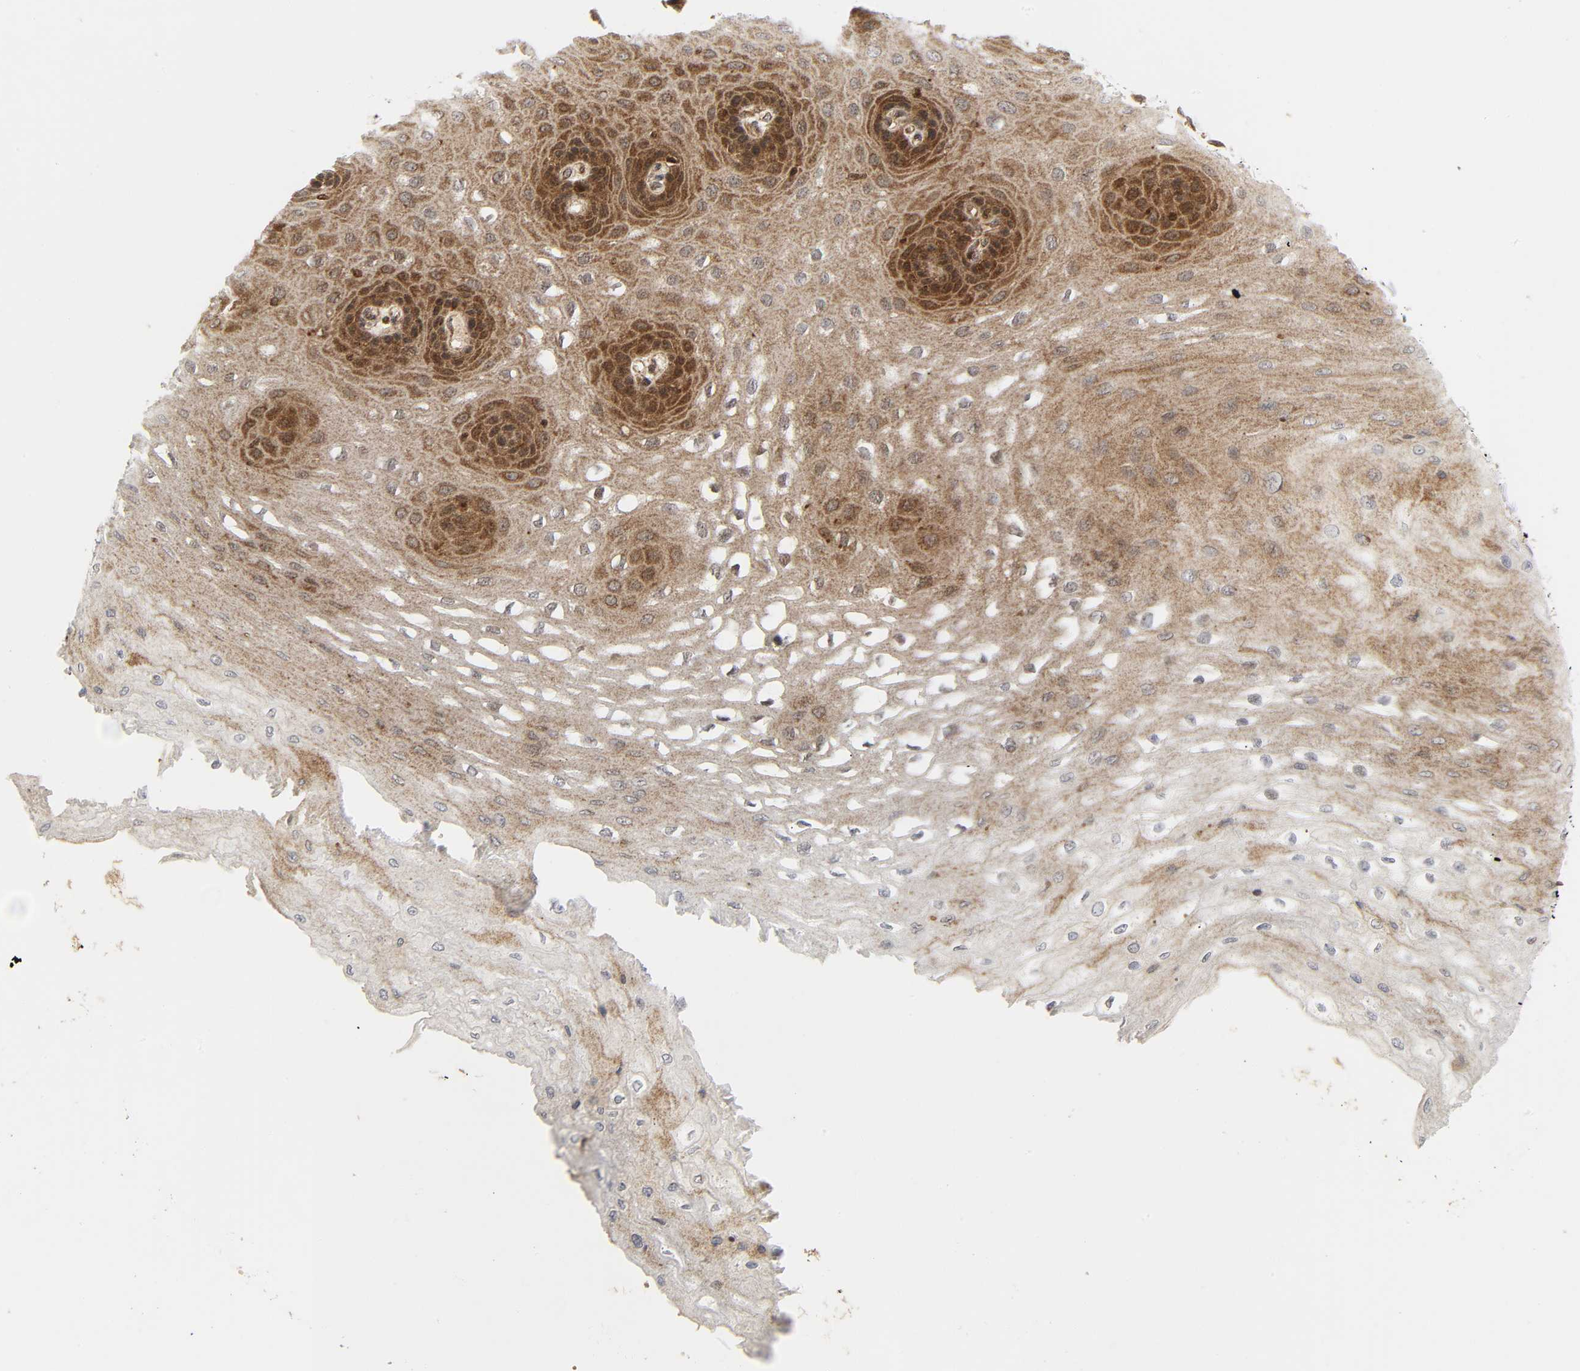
{"staining": {"intensity": "strong", "quantity": ">75%", "location": "cytoplasmic/membranous"}, "tissue": "esophagus", "cell_type": "Squamous epithelial cells", "image_type": "normal", "snomed": [{"axis": "morphology", "description": "Normal tissue, NOS"}, {"axis": "topography", "description": "Esophagus"}], "caption": "Squamous epithelial cells exhibit strong cytoplasmic/membranous staining in about >75% of cells in unremarkable esophagus. The staining is performed using DAB (3,3'-diaminobenzidine) brown chromogen to label protein expression. The nuclei are counter-stained blue using hematoxylin.", "gene": "CHUK", "patient": {"sex": "female", "age": 72}}